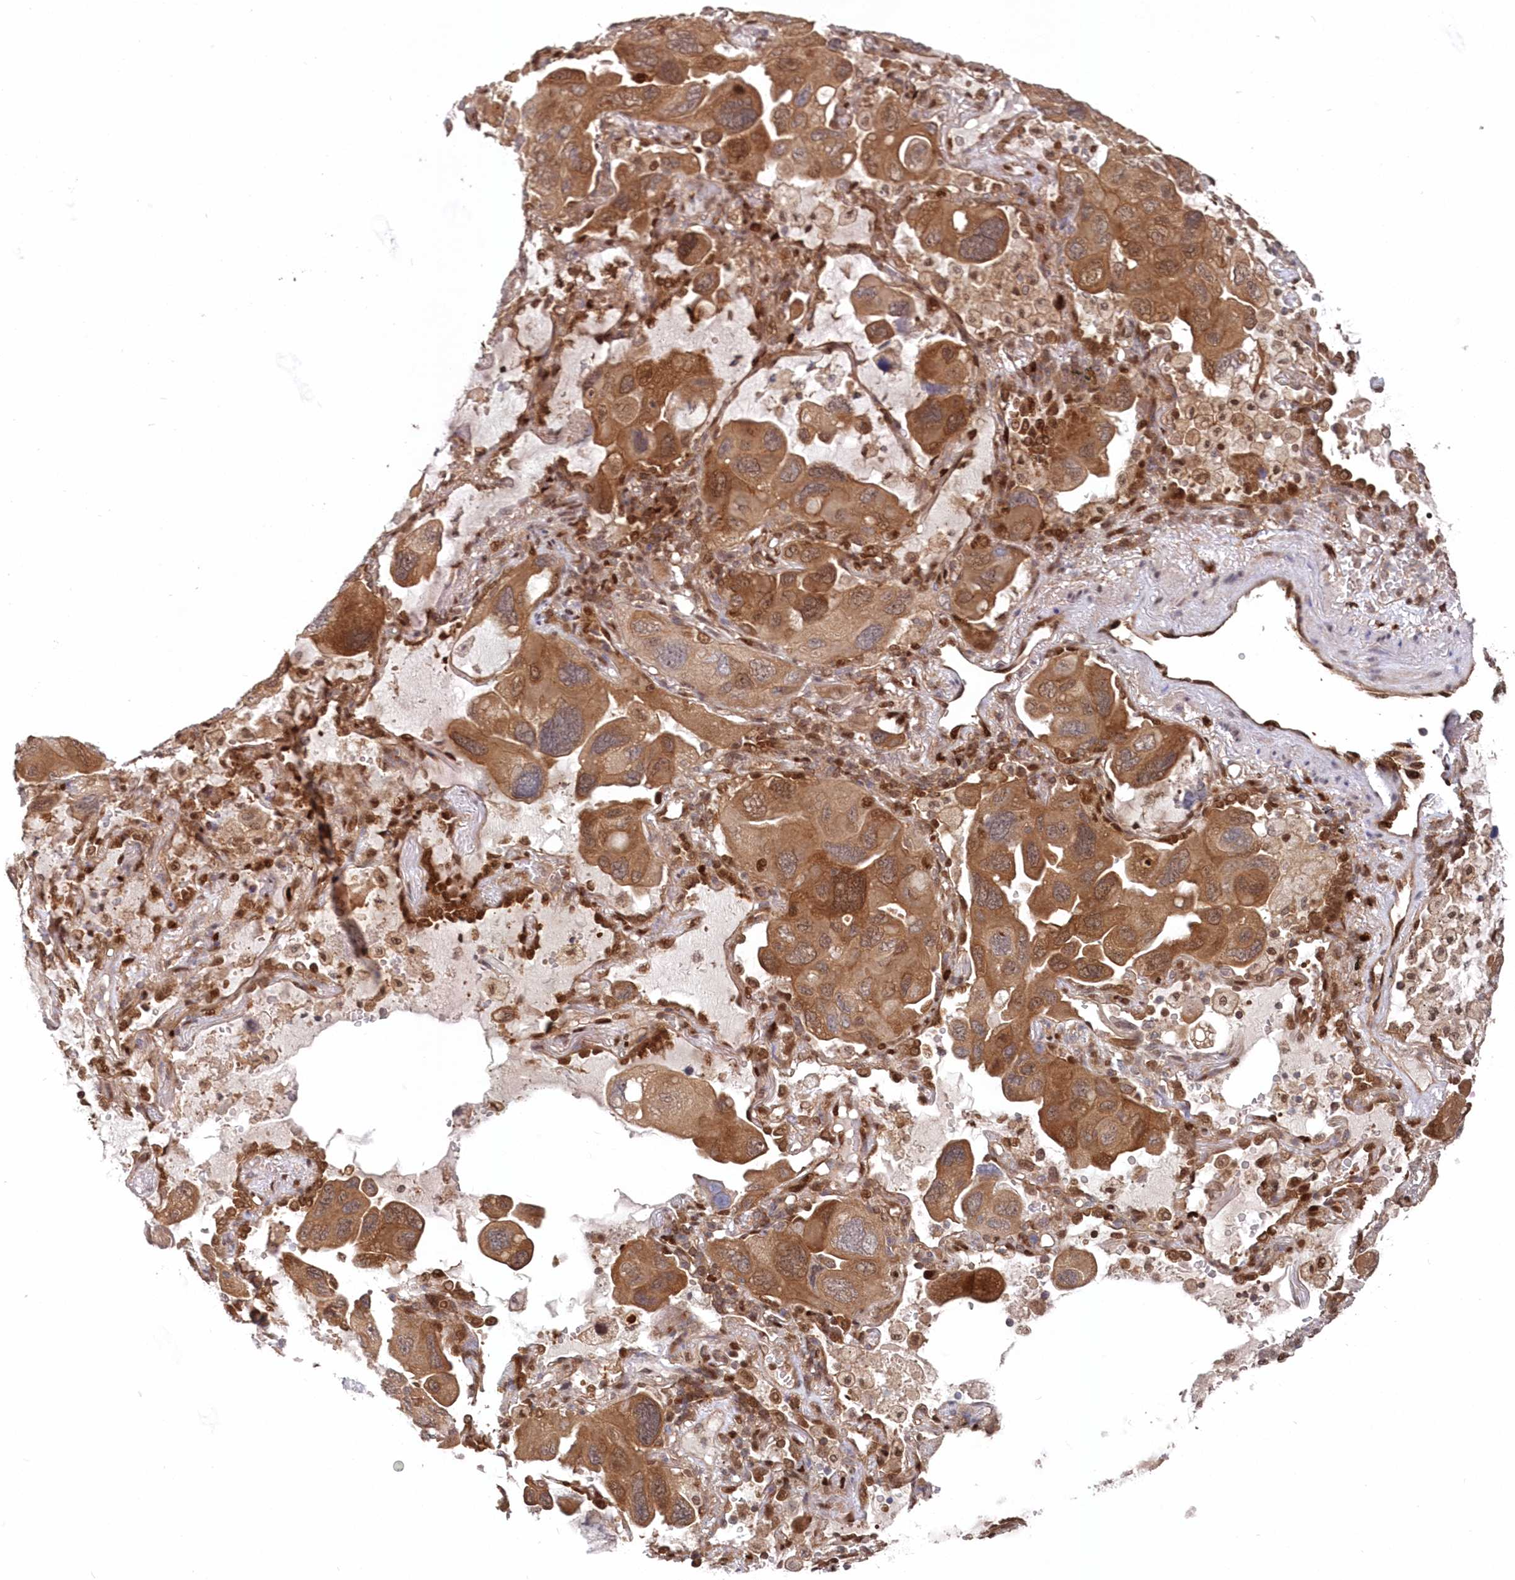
{"staining": {"intensity": "moderate", "quantity": ">75%", "location": "cytoplasmic/membranous"}, "tissue": "lung cancer", "cell_type": "Tumor cells", "image_type": "cancer", "snomed": [{"axis": "morphology", "description": "Squamous cell carcinoma, NOS"}, {"axis": "topography", "description": "Lung"}], "caption": "Moderate cytoplasmic/membranous staining for a protein is seen in about >75% of tumor cells of lung cancer (squamous cell carcinoma) using IHC.", "gene": "ABHD14B", "patient": {"sex": "female", "age": 73}}